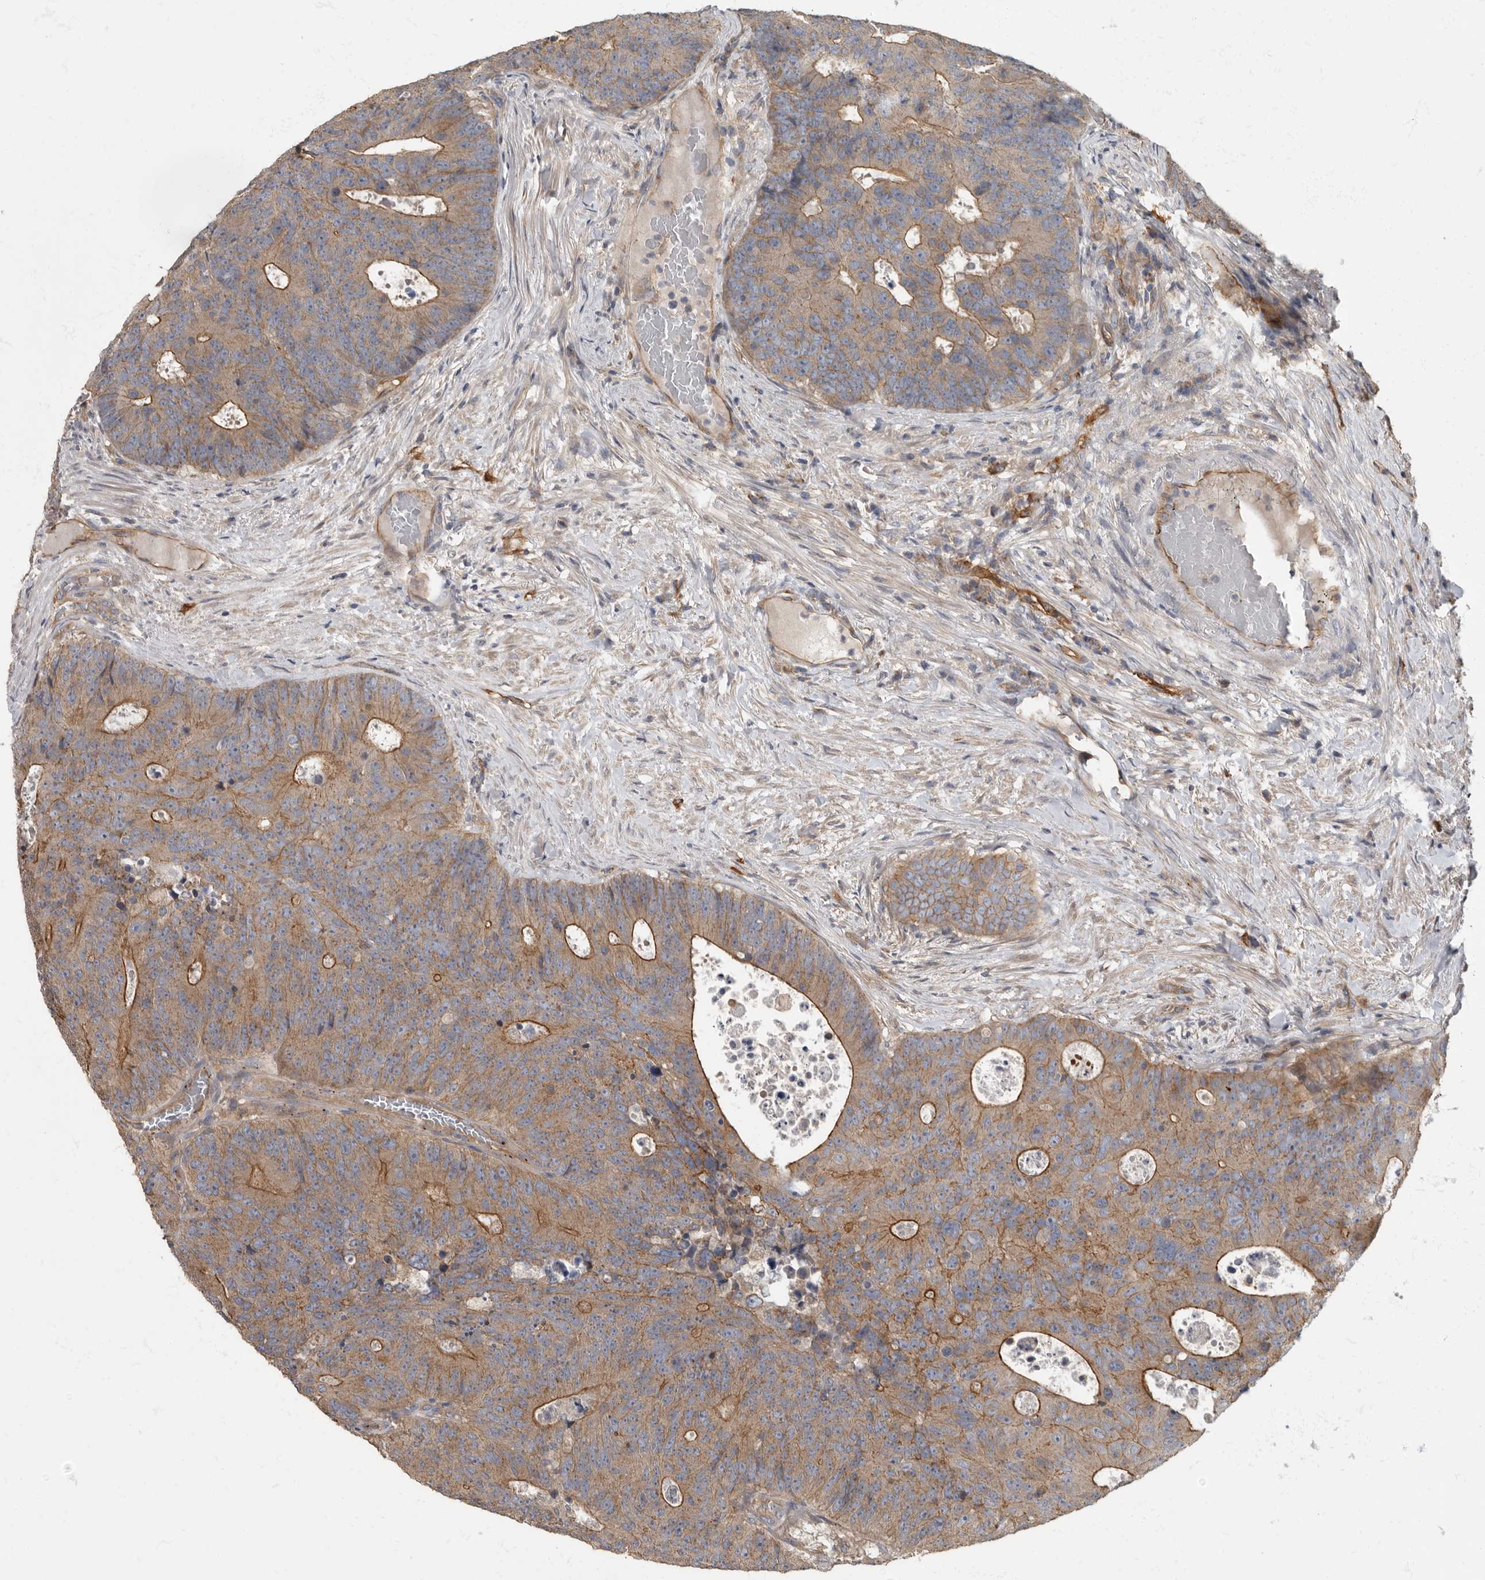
{"staining": {"intensity": "moderate", "quantity": ">75%", "location": "cytoplasmic/membranous"}, "tissue": "colorectal cancer", "cell_type": "Tumor cells", "image_type": "cancer", "snomed": [{"axis": "morphology", "description": "Adenocarcinoma, NOS"}, {"axis": "topography", "description": "Colon"}], "caption": "An image of colorectal cancer stained for a protein exhibits moderate cytoplasmic/membranous brown staining in tumor cells. The protein is shown in brown color, while the nuclei are stained blue.", "gene": "PDK1", "patient": {"sex": "male", "age": 87}}